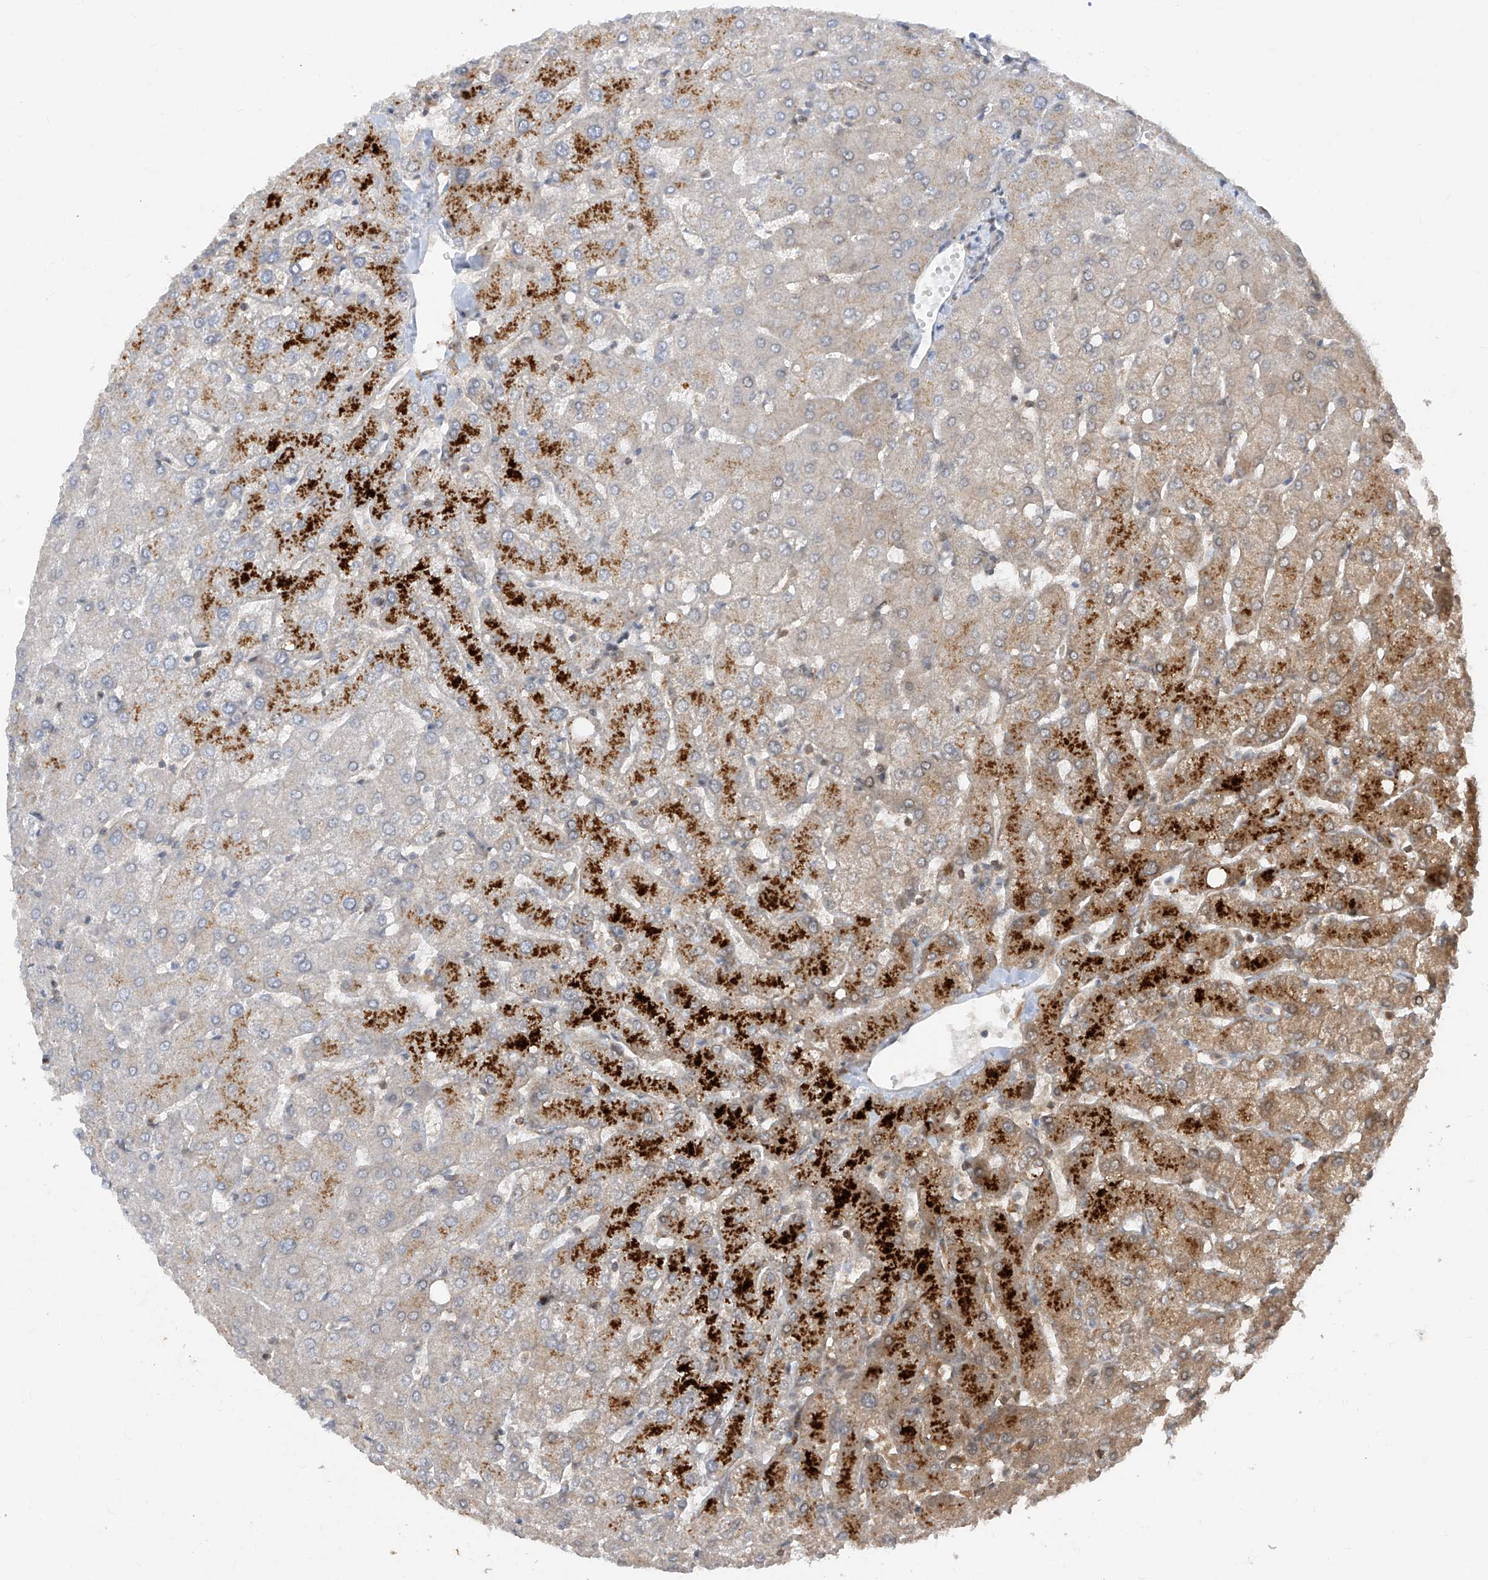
{"staining": {"intensity": "negative", "quantity": "none", "location": "none"}, "tissue": "liver", "cell_type": "Cholangiocytes", "image_type": "normal", "snomed": [{"axis": "morphology", "description": "Normal tissue, NOS"}, {"axis": "topography", "description": "Liver"}], "caption": "Protein analysis of benign liver displays no significant positivity in cholangiocytes. Nuclei are stained in blue.", "gene": "ZNF358", "patient": {"sex": "female", "age": 54}}